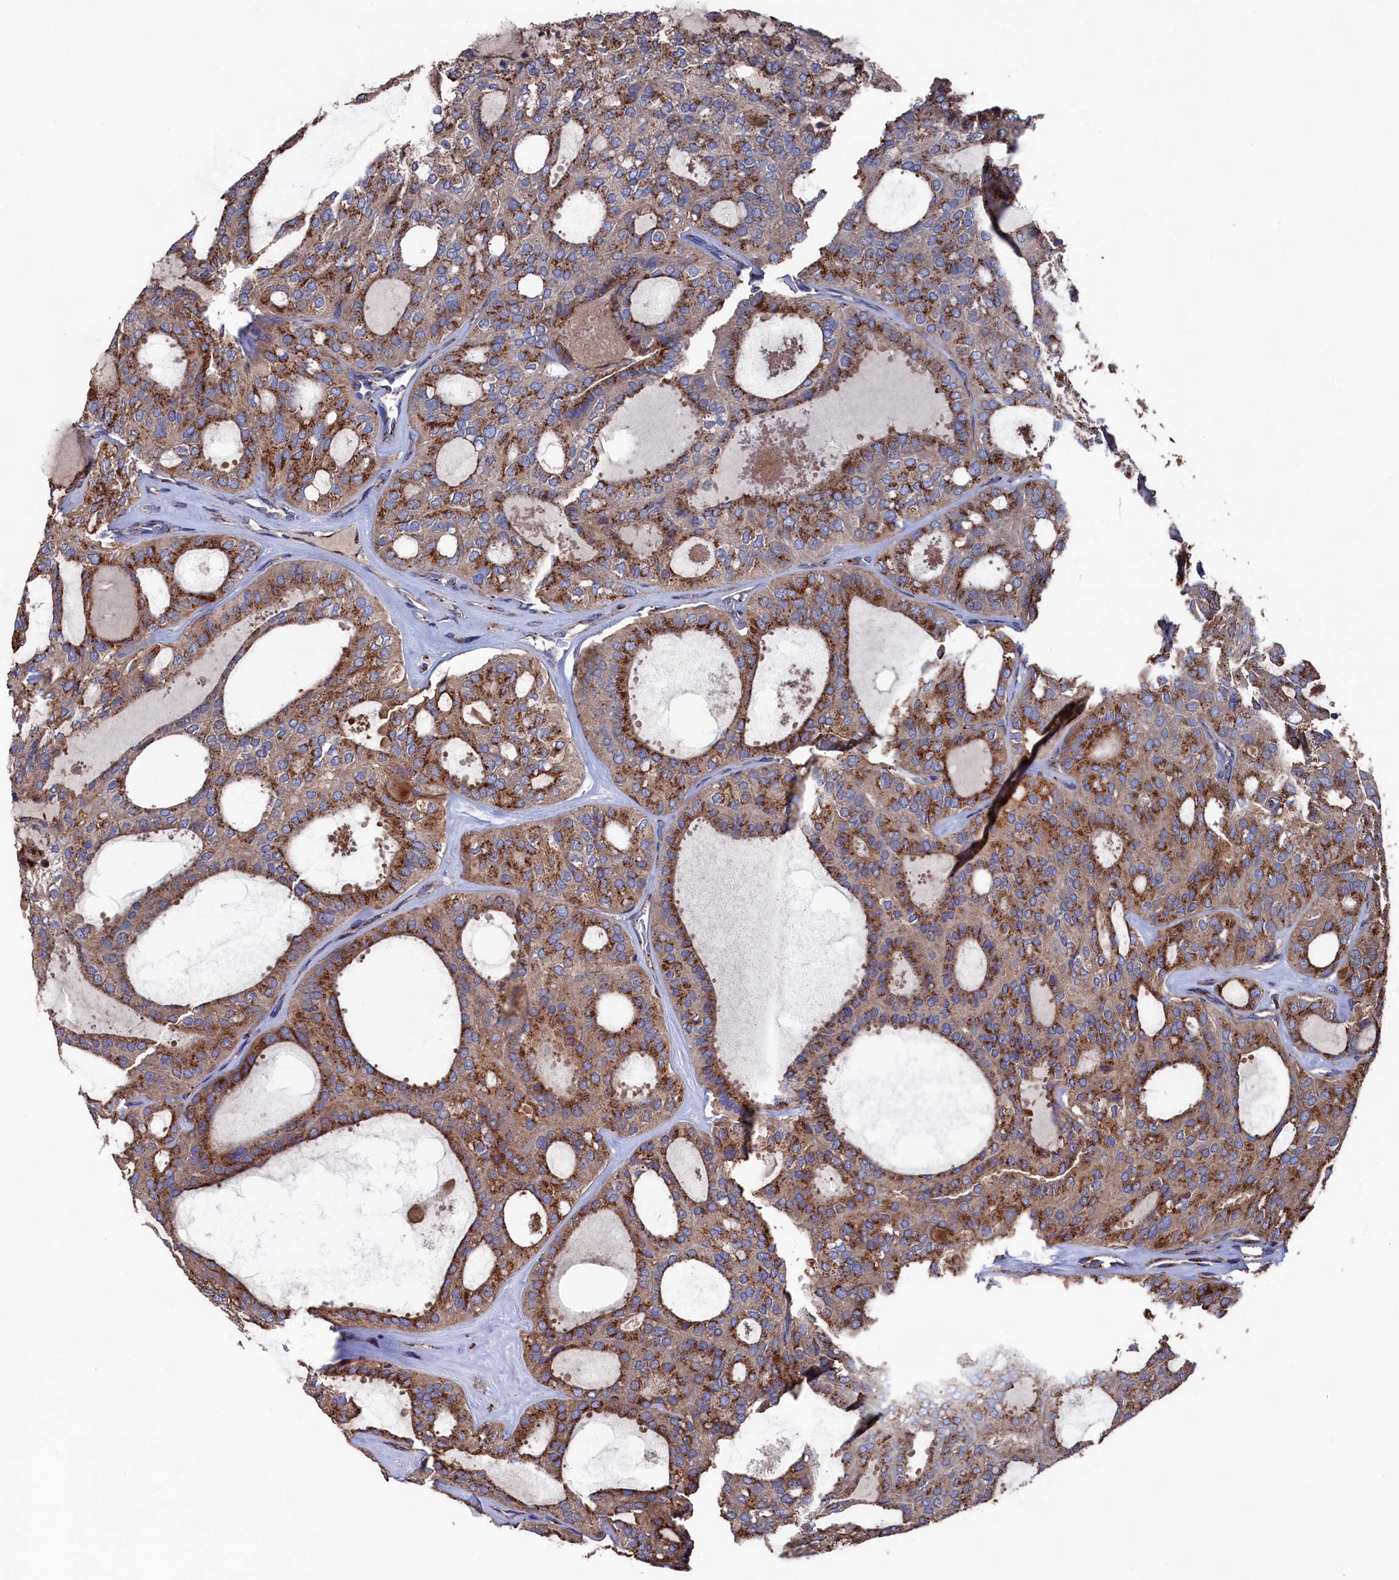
{"staining": {"intensity": "moderate", "quantity": ">75%", "location": "cytoplasmic/membranous"}, "tissue": "thyroid cancer", "cell_type": "Tumor cells", "image_type": "cancer", "snomed": [{"axis": "morphology", "description": "Follicular adenoma carcinoma, NOS"}, {"axis": "topography", "description": "Thyroid gland"}], "caption": "Moderate cytoplasmic/membranous protein positivity is appreciated in approximately >75% of tumor cells in thyroid cancer (follicular adenoma carcinoma). (DAB (3,3'-diaminobenzidine) = brown stain, brightfield microscopy at high magnification).", "gene": "PRRC1", "patient": {"sex": "male", "age": 75}}